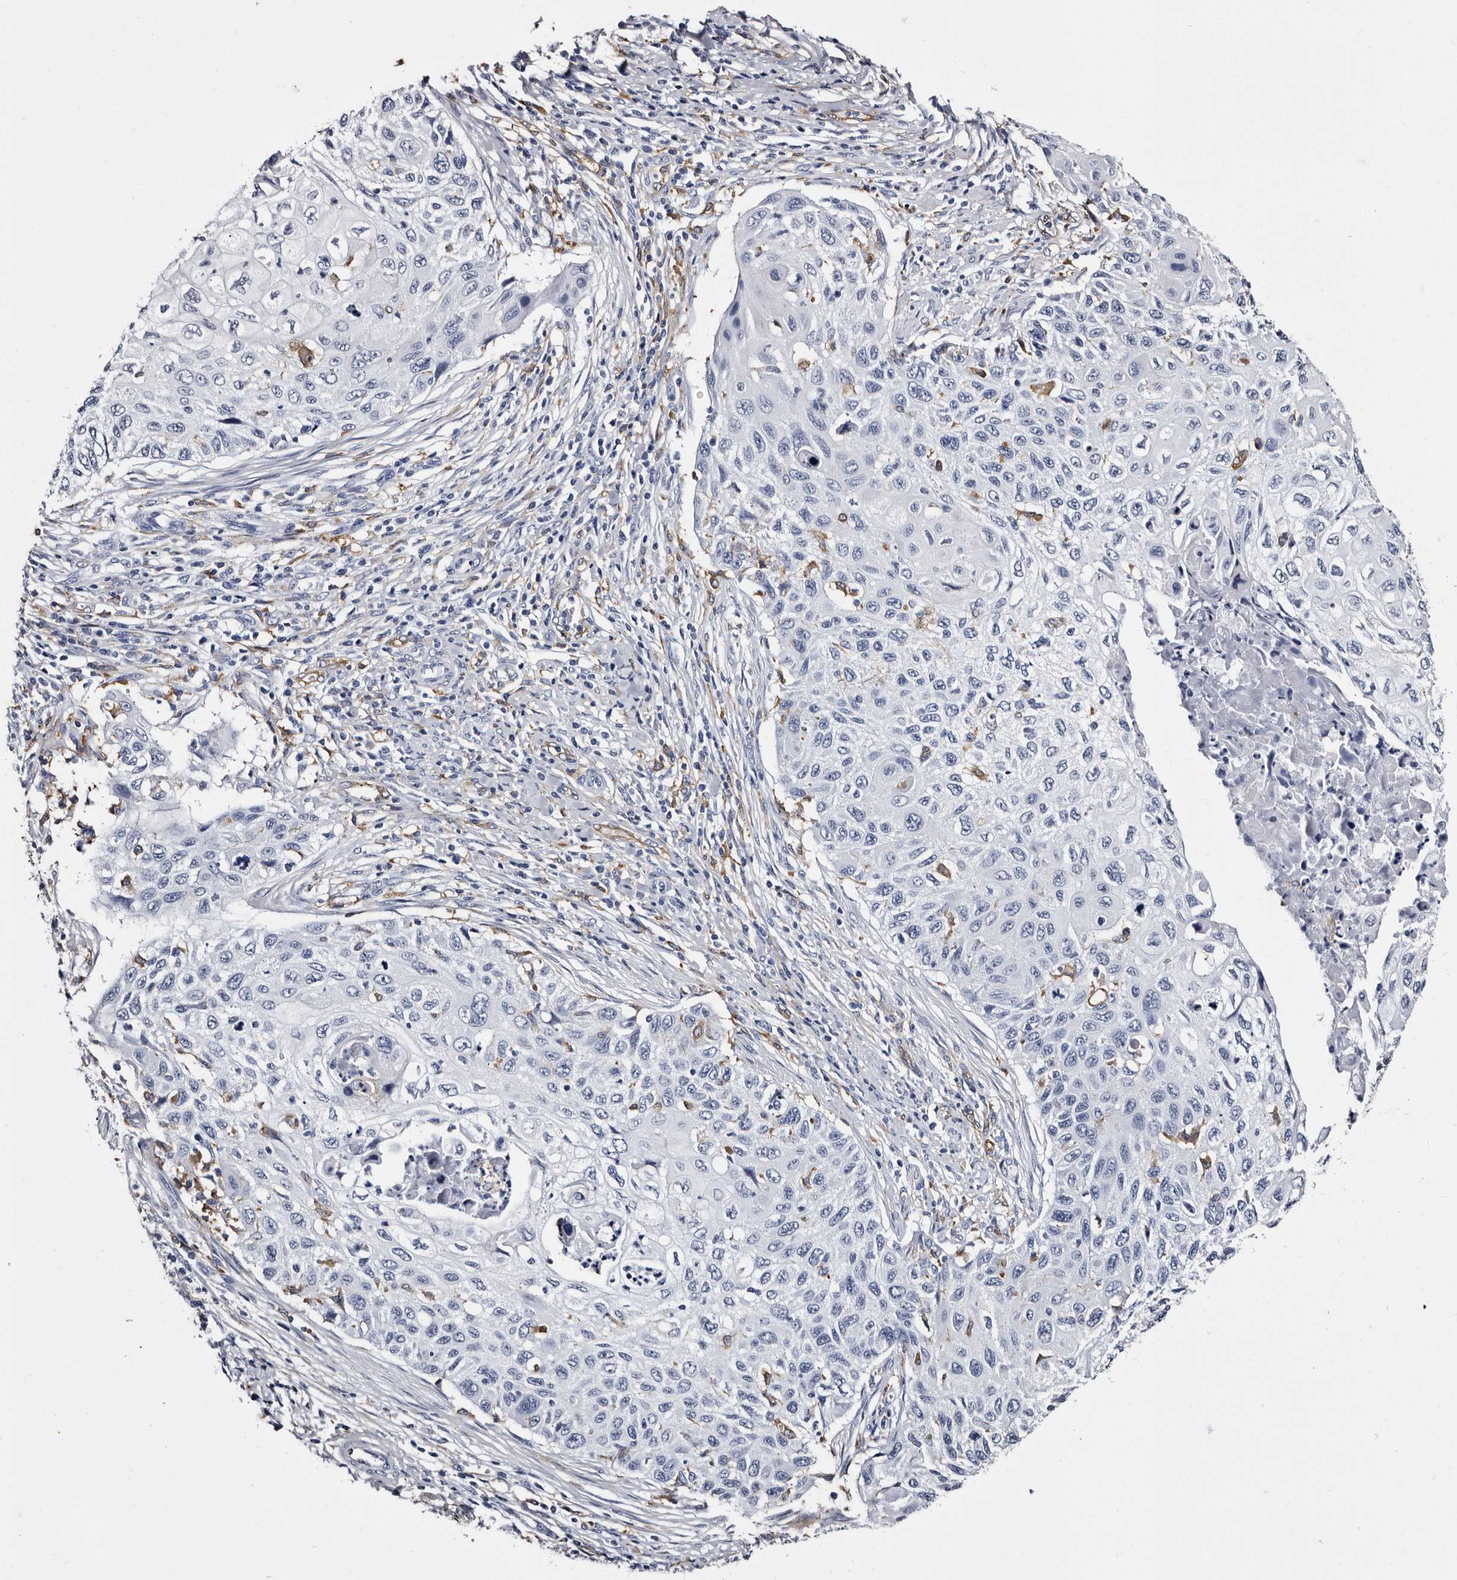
{"staining": {"intensity": "negative", "quantity": "none", "location": "none"}, "tissue": "cervical cancer", "cell_type": "Tumor cells", "image_type": "cancer", "snomed": [{"axis": "morphology", "description": "Squamous cell carcinoma, NOS"}, {"axis": "topography", "description": "Cervix"}], "caption": "IHC of human cervical cancer (squamous cell carcinoma) shows no expression in tumor cells.", "gene": "EPB41L3", "patient": {"sex": "female", "age": 70}}